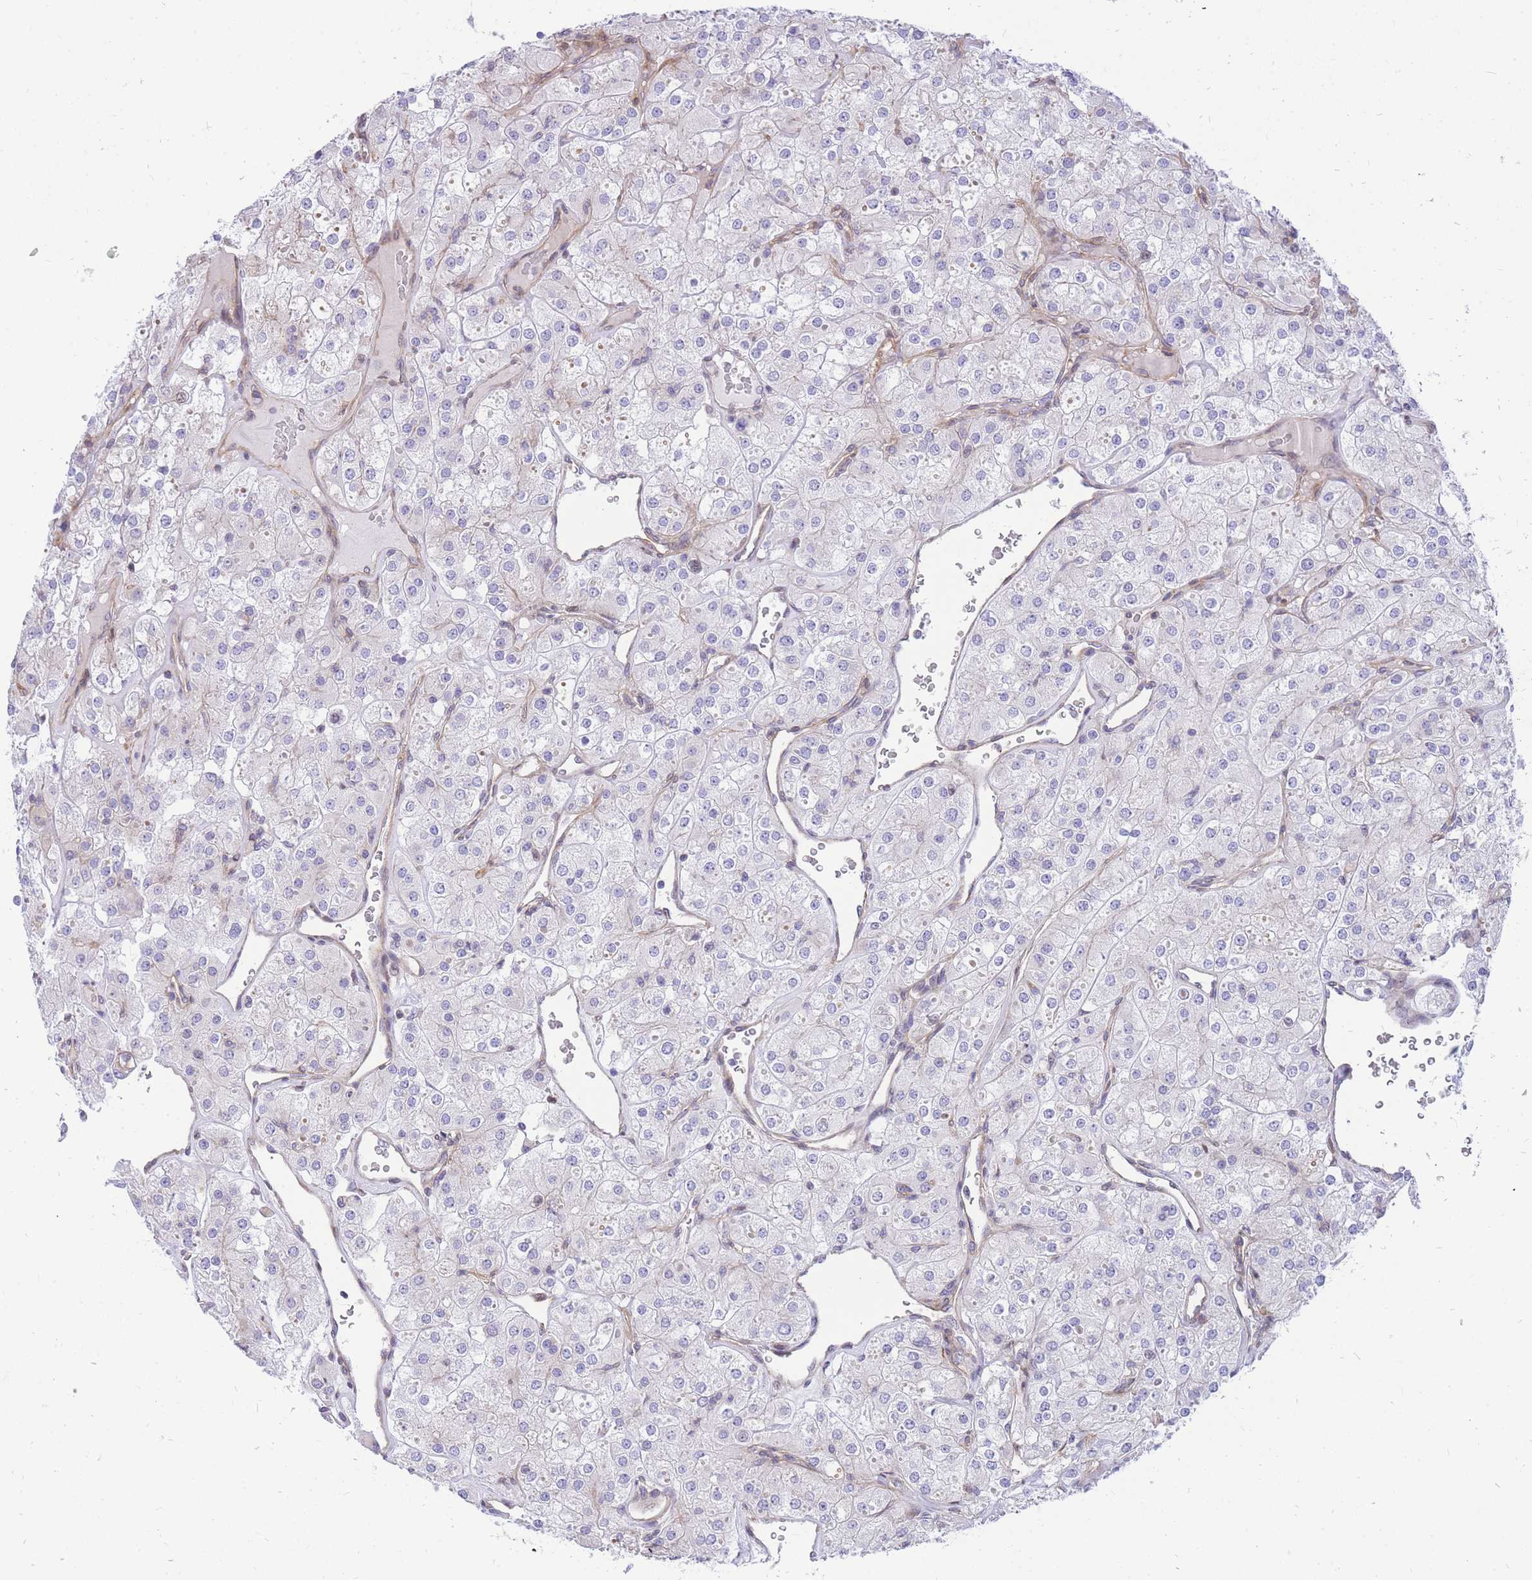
{"staining": {"intensity": "negative", "quantity": "none", "location": "none"}, "tissue": "renal cancer", "cell_type": "Tumor cells", "image_type": "cancer", "snomed": [{"axis": "morphology", "description": "Adenocarcinoma, NOS"}, {"axis": "topography", "description": "Kidney"}], "caption": "Immunohistochemistry (IHC) image of neoplastic tissue: human renal cancer stained with DAB reveals no significant protein staining in tumor cells.", "gene": "S100PBP", "patient": {"sex": "male", "age": 77}}